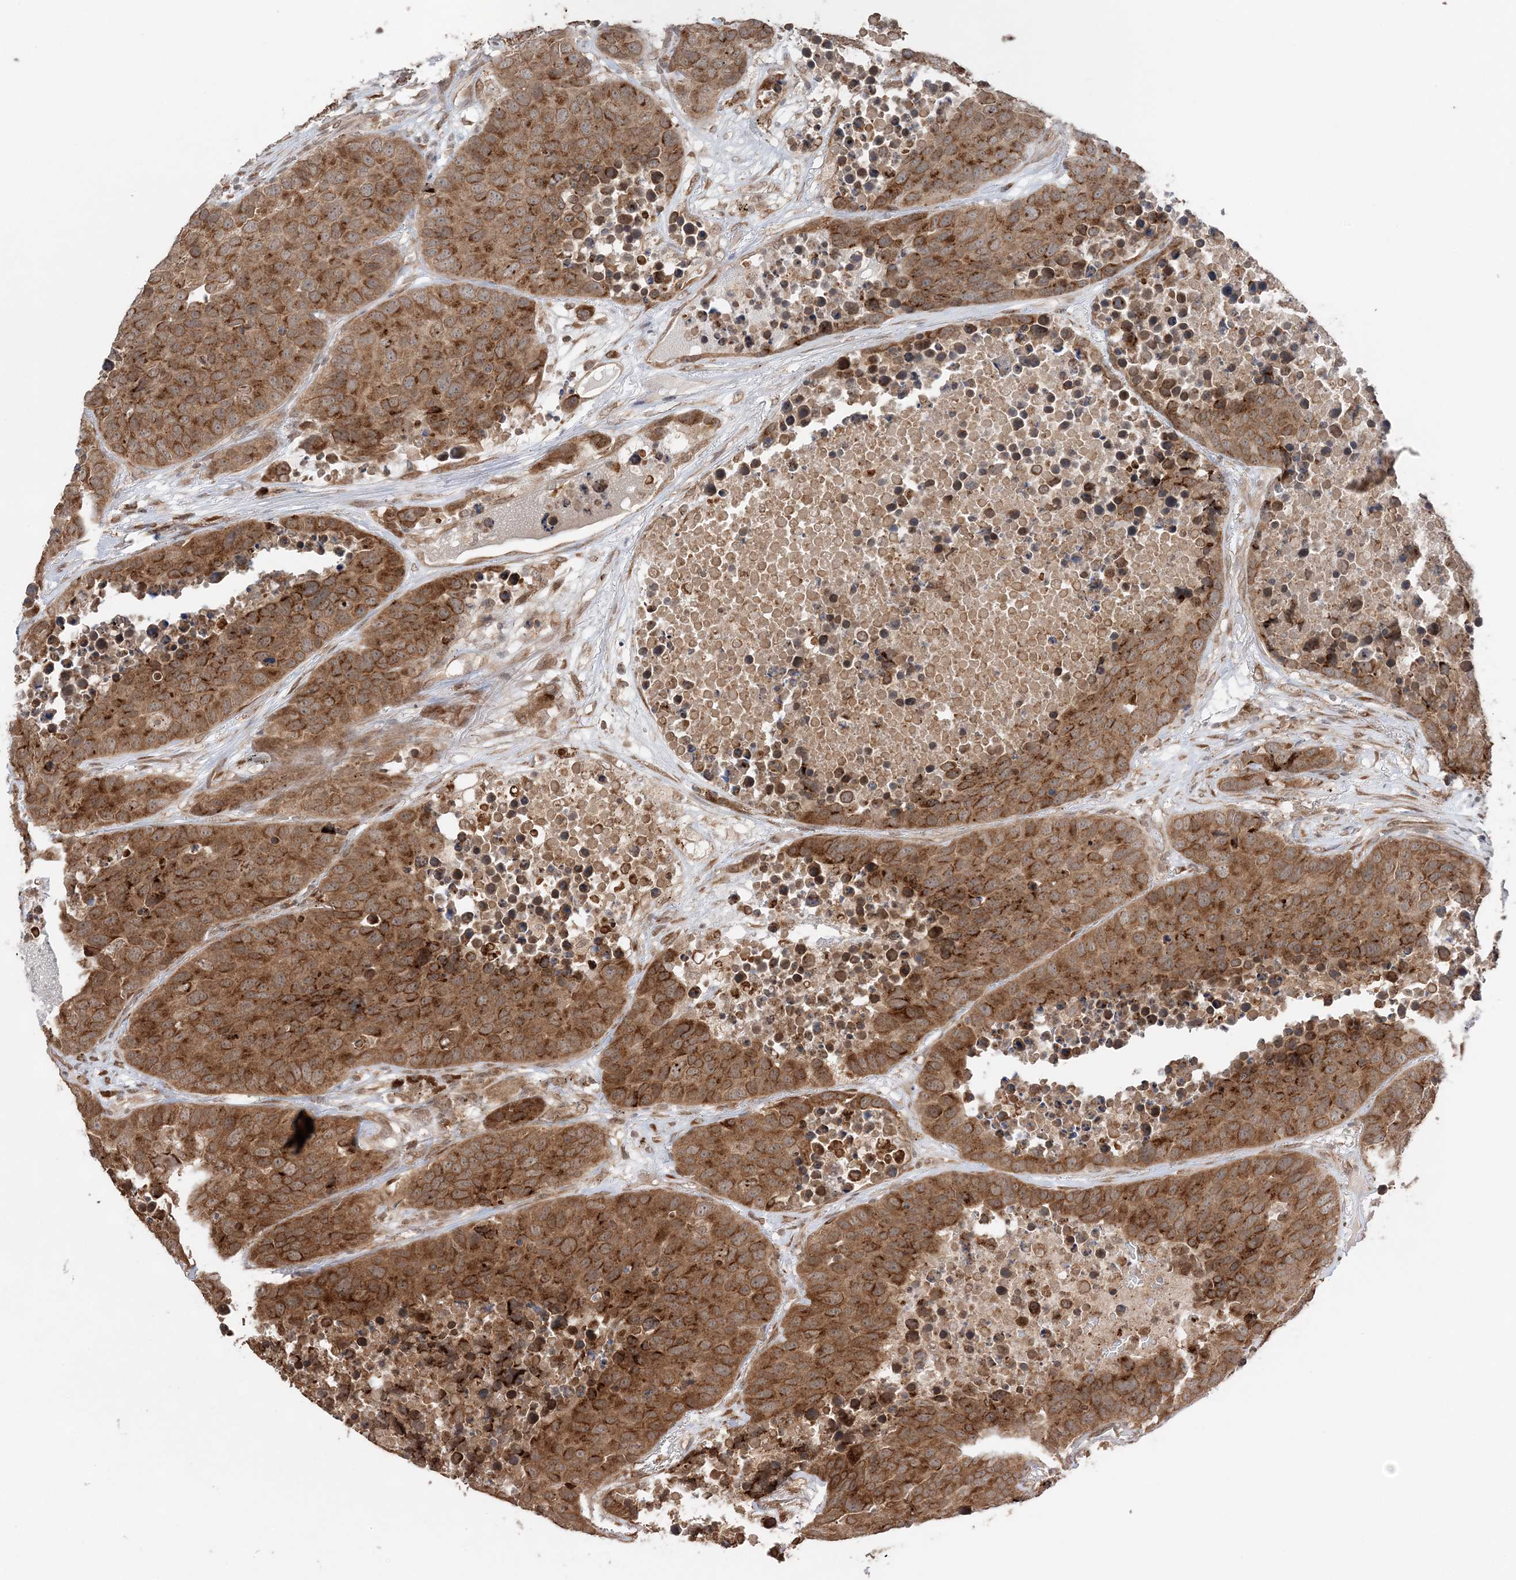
{"staining": {"intensity": "strong", "quantity": ">75%", "location": "cytoplasmic/membranous"}, "tissue": "carcinoid", "cell_type": "Tumor cells", "image_type": "cancer", "snomed": [{"axis": "morphology", "description": "Carcinoid, malignant, NOS"}, {"axis": "topography", "description": "Lung"}], "caption": "A brown stain shows strong cytoplasmic/membranous positivity of a protein in human malignant carcinoid tumor cells.", "gene": "TMED10", "patient": {"sex": "male", "age": 60}}